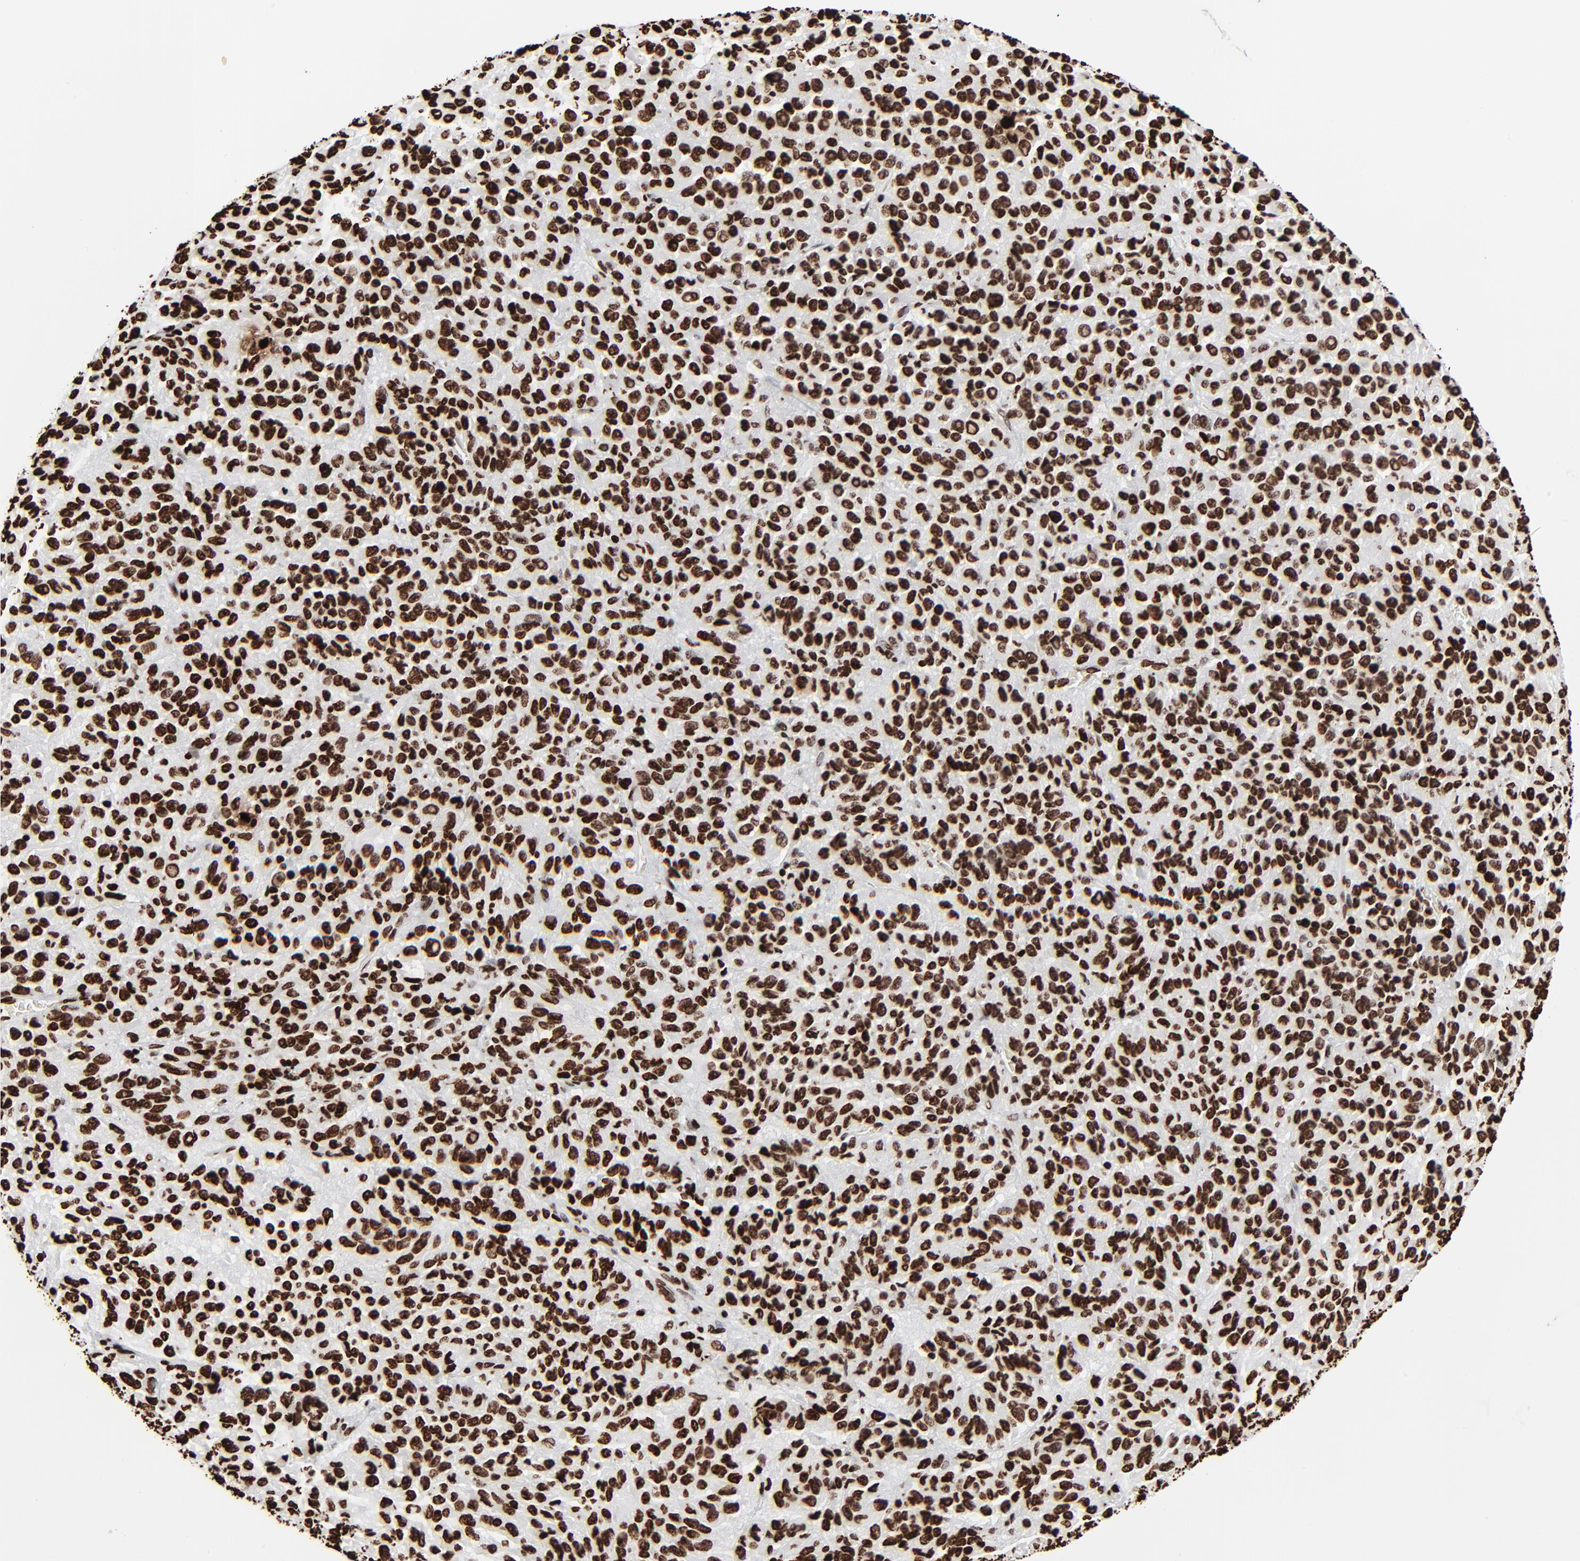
{"staining": {"intensity": "strong", "quantity": ">75%", "location": "nuclear"}, "tissue": "melanoma", "cell_type": "Tumor cells", "image_type": "cancer", "snomed": [{"axis": "morphology", "description": "Malignant melanoma, Metastatic site"}, {"axis": "topography", "description": "Lung"}], "caption": "This is an image of immunohistochemistry (IHC) staining of melanoma, which shows strong expression in the nuclear of tumor cells.", "gene": "H3-4", "patient": {"sex": "male", "age": 64}}